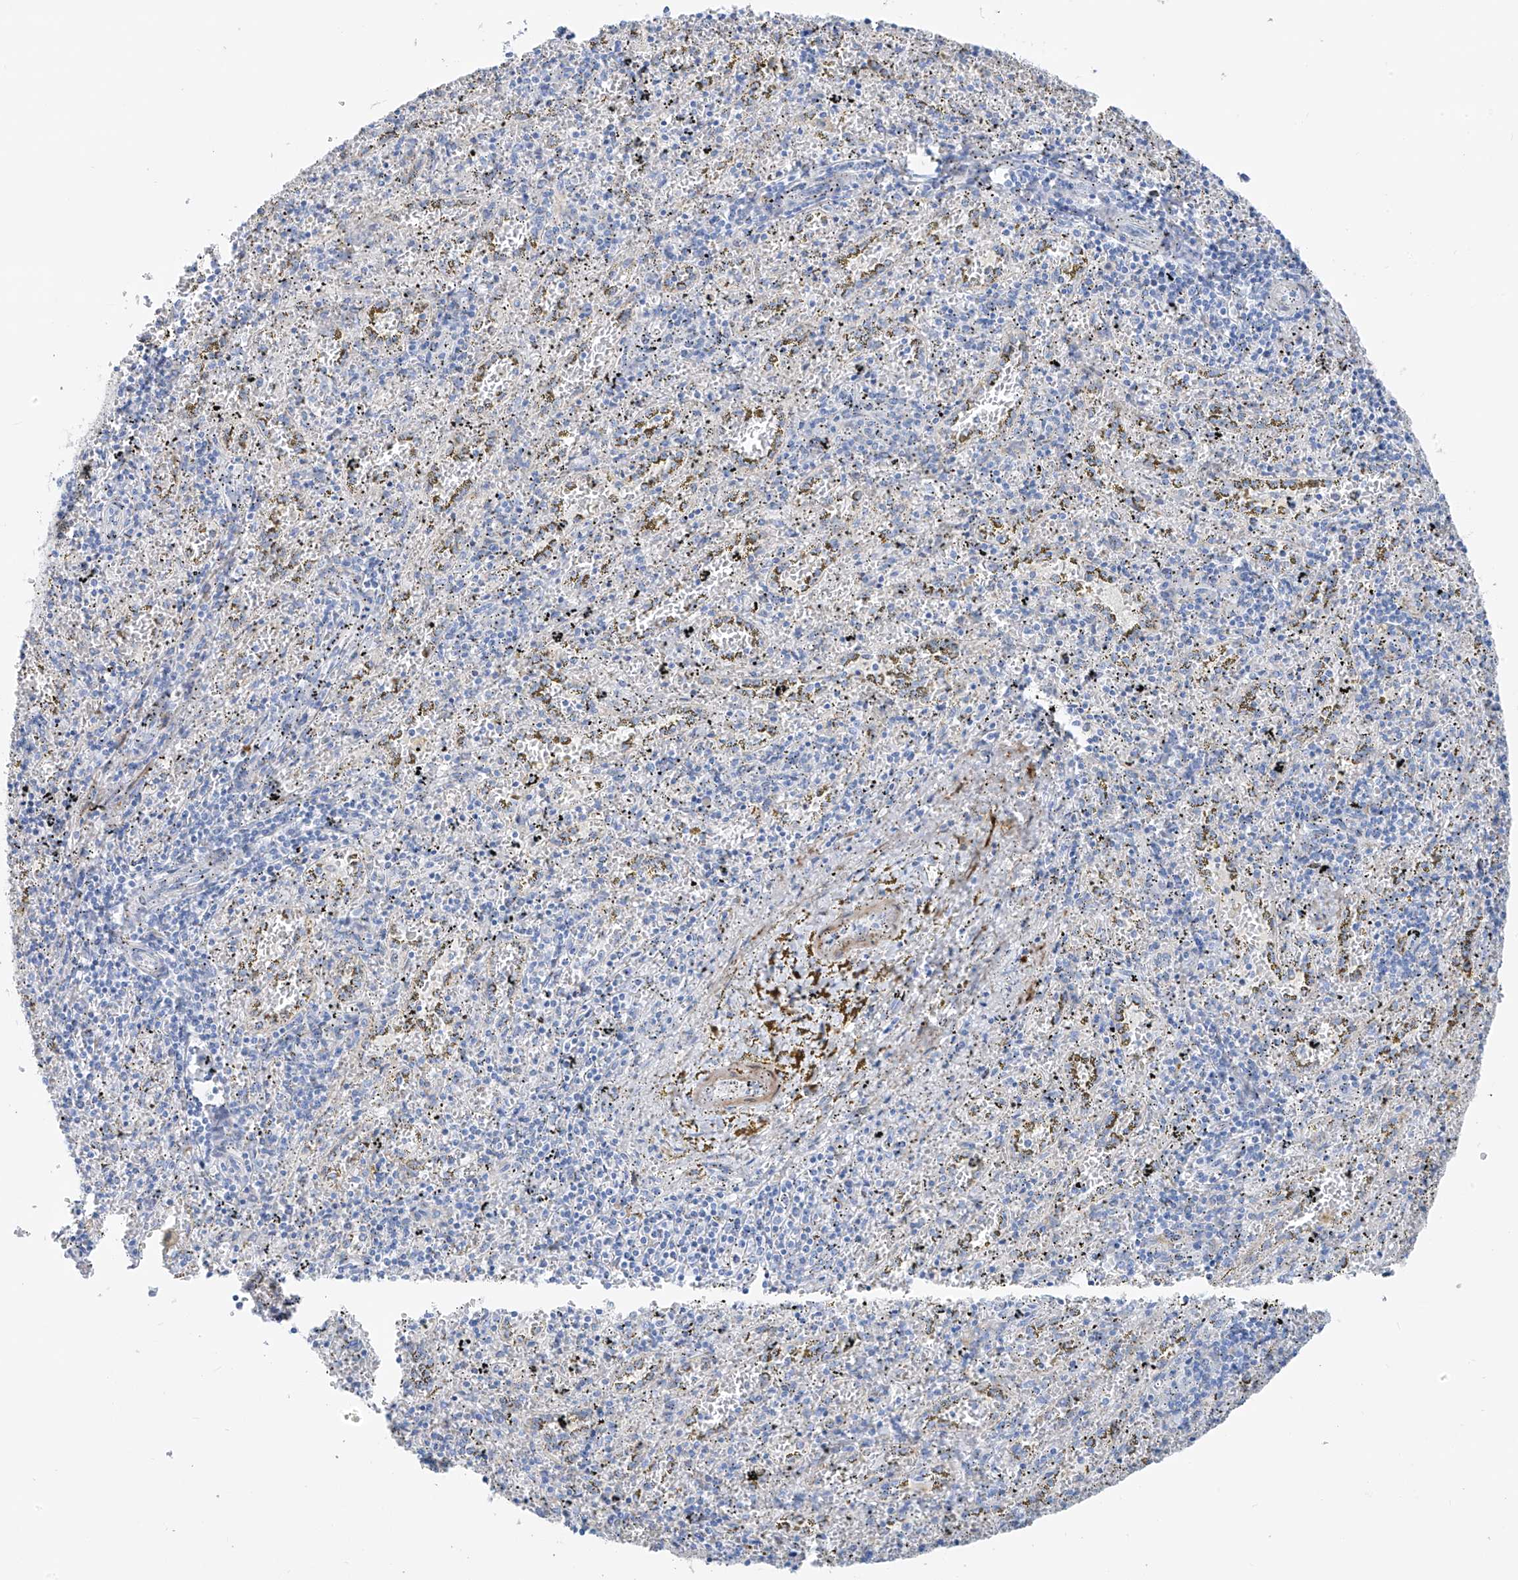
{"staining": {"intensity": "negative", "quantity": "none", "location": "none"}, "tissue": "spleen", "cell_type": "Cells in red pulp", "image_type": "normal", "snomed": [{"axis": "morphology", "description": "Normal tissue, NOS"}, {"axis": "topography", "description": "Spleen"}], "caption": "This is a image of immunohistochemistry staining of normal spleen, which shows no expression in cells in red pulp.", "gene": "GLMP", "patient": {"sex": "male", "age": 11}}